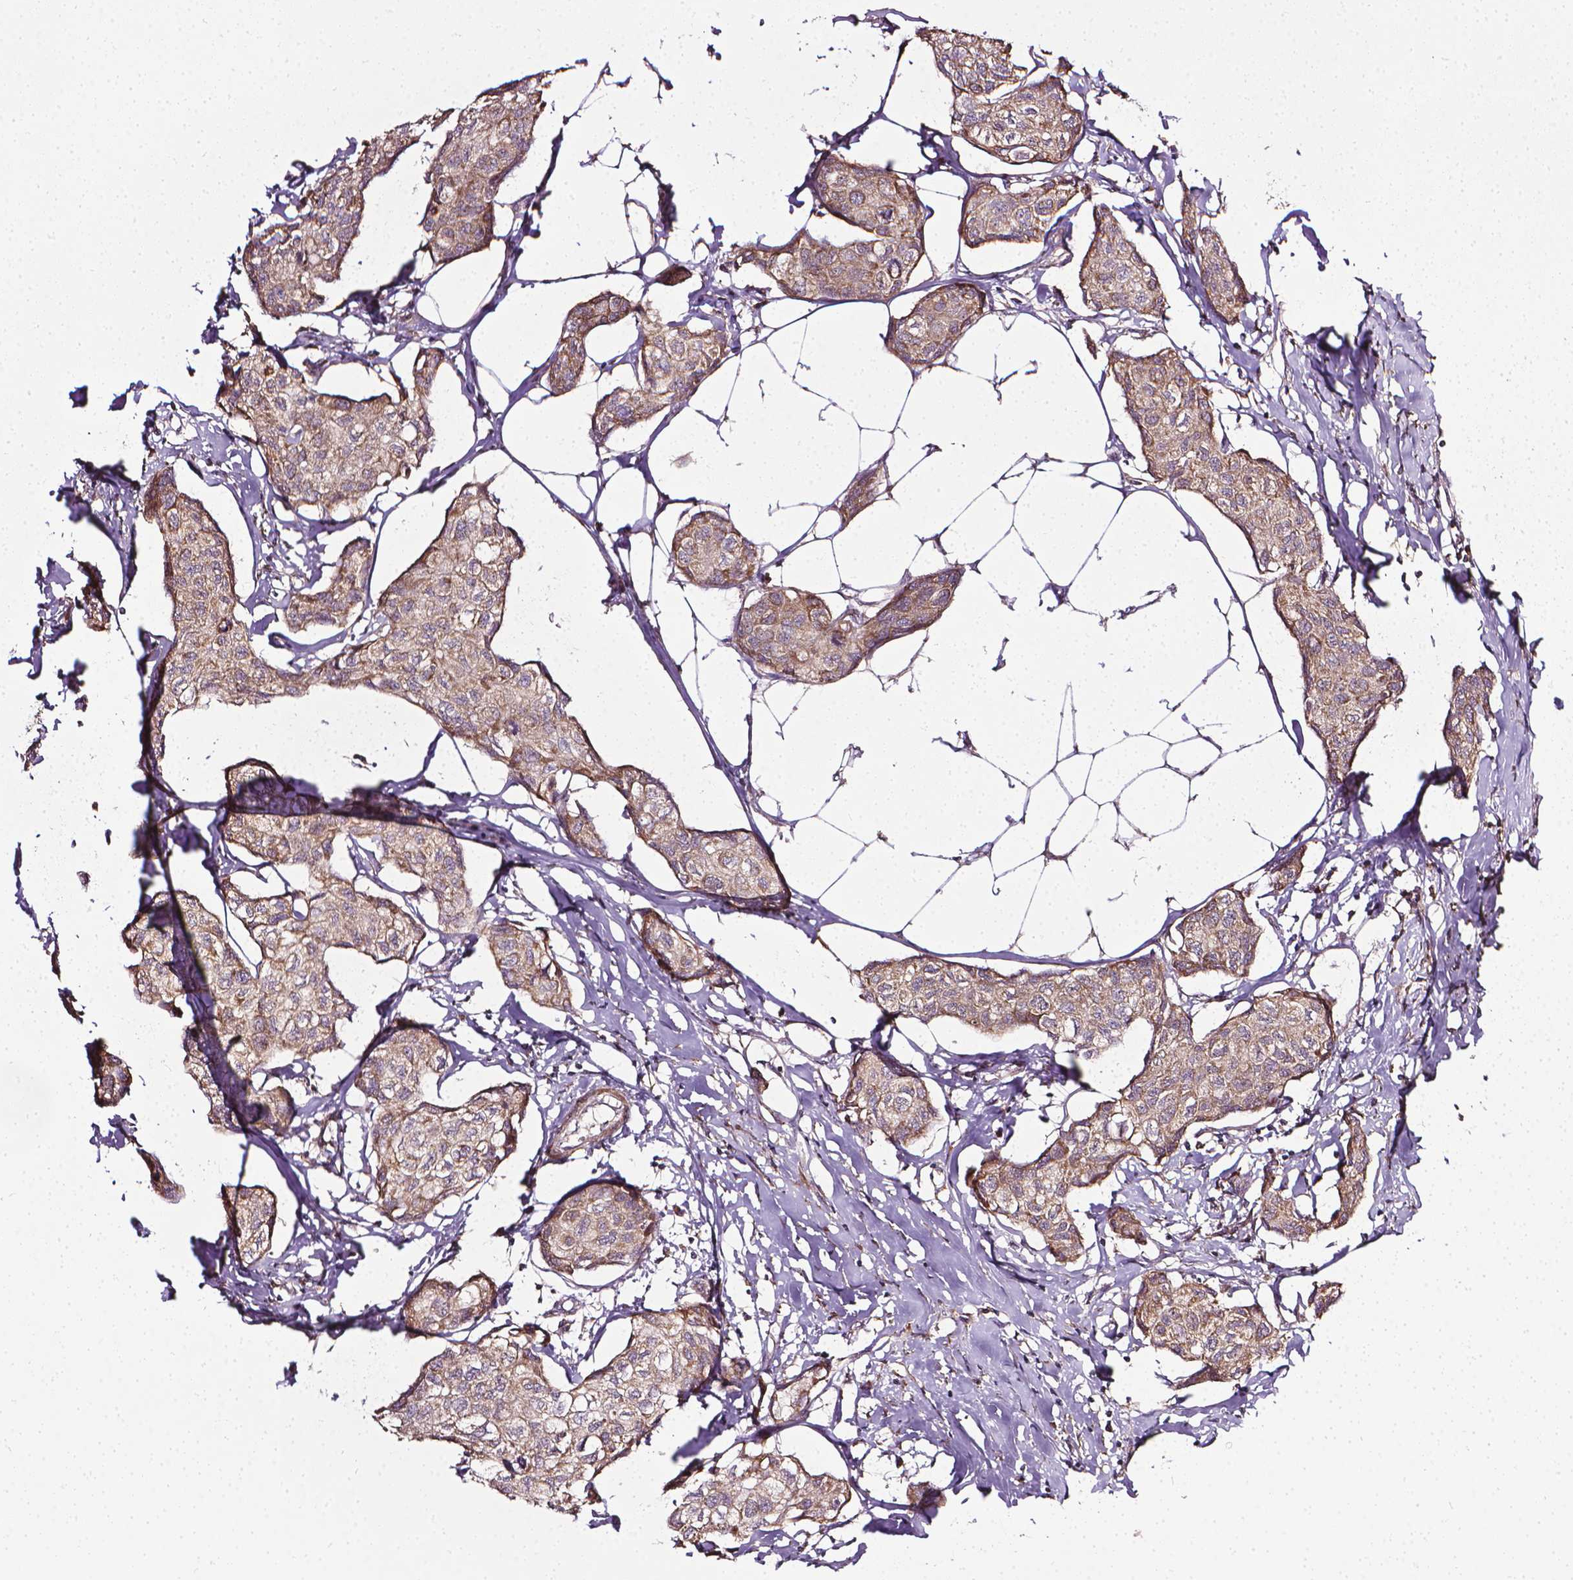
{"staining": {"intensity": "moderate", "quantity": ">75%", "location": "cytoplasmic/membranous"}, "tissue": "breast cancer", "cell_type": "Tumor cells", "image_type": "cancer", "snomed": [{"axis": "morphology", "description": "Duct carcinoma"}, {"axis": "topography", "description": "Breast"}], "caption": "Moderate cytoplasmic/membranous staining for a protein is present in about >75% of tumor cells of breast infiltrating ductal carcinoma using immunohistochemistry (IHC).", "gene": "PRAG1", "patient": {"sex": "female", "age": 80}}